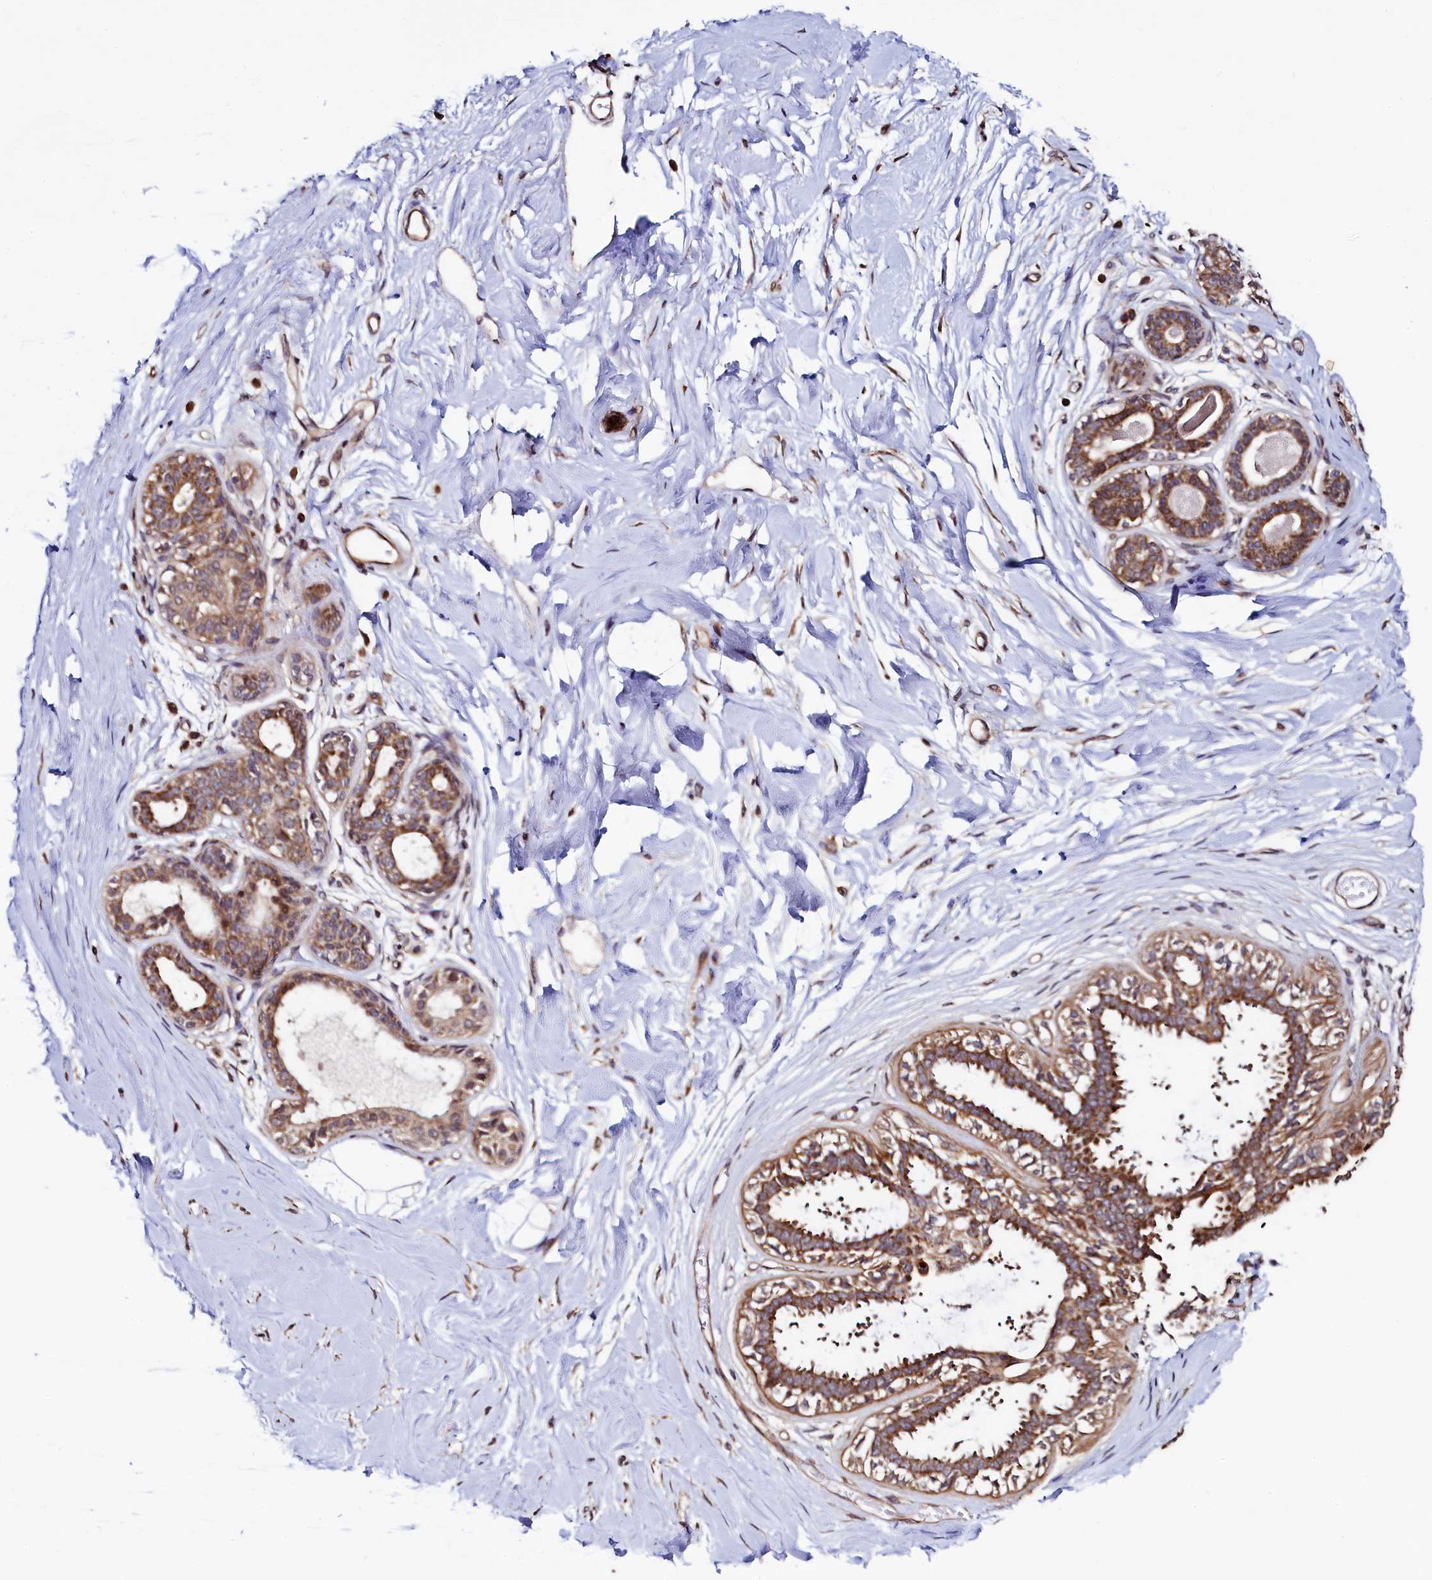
{"staining": {"intensity": "weak", "quantity": "25%-75%", "location": "cytoplasmic/membranous"}, "tissue": "breast", "cell_type": "Adipocytes", "image_type": "normal", "snomed": [{"axis": "morphology", "description": "Normal tissue, NOS"}, {"axis": "topography", "description": "Breast"}], "caption": "IHC staining of unremarkable breast, which displays low levels of weak cytoplasmic/membranous staining in about 25%-75% of adipocytes indicating weak cytoplasmic/membranous protein positivity. The staining was performed using DAB (3,3'-diaminobenzidine) (brown) for protein detection and nuclei were counterstained in hematoxylin (blue).", "gene": "RBFA", "patient": {"sex": "female", "age": 45}}